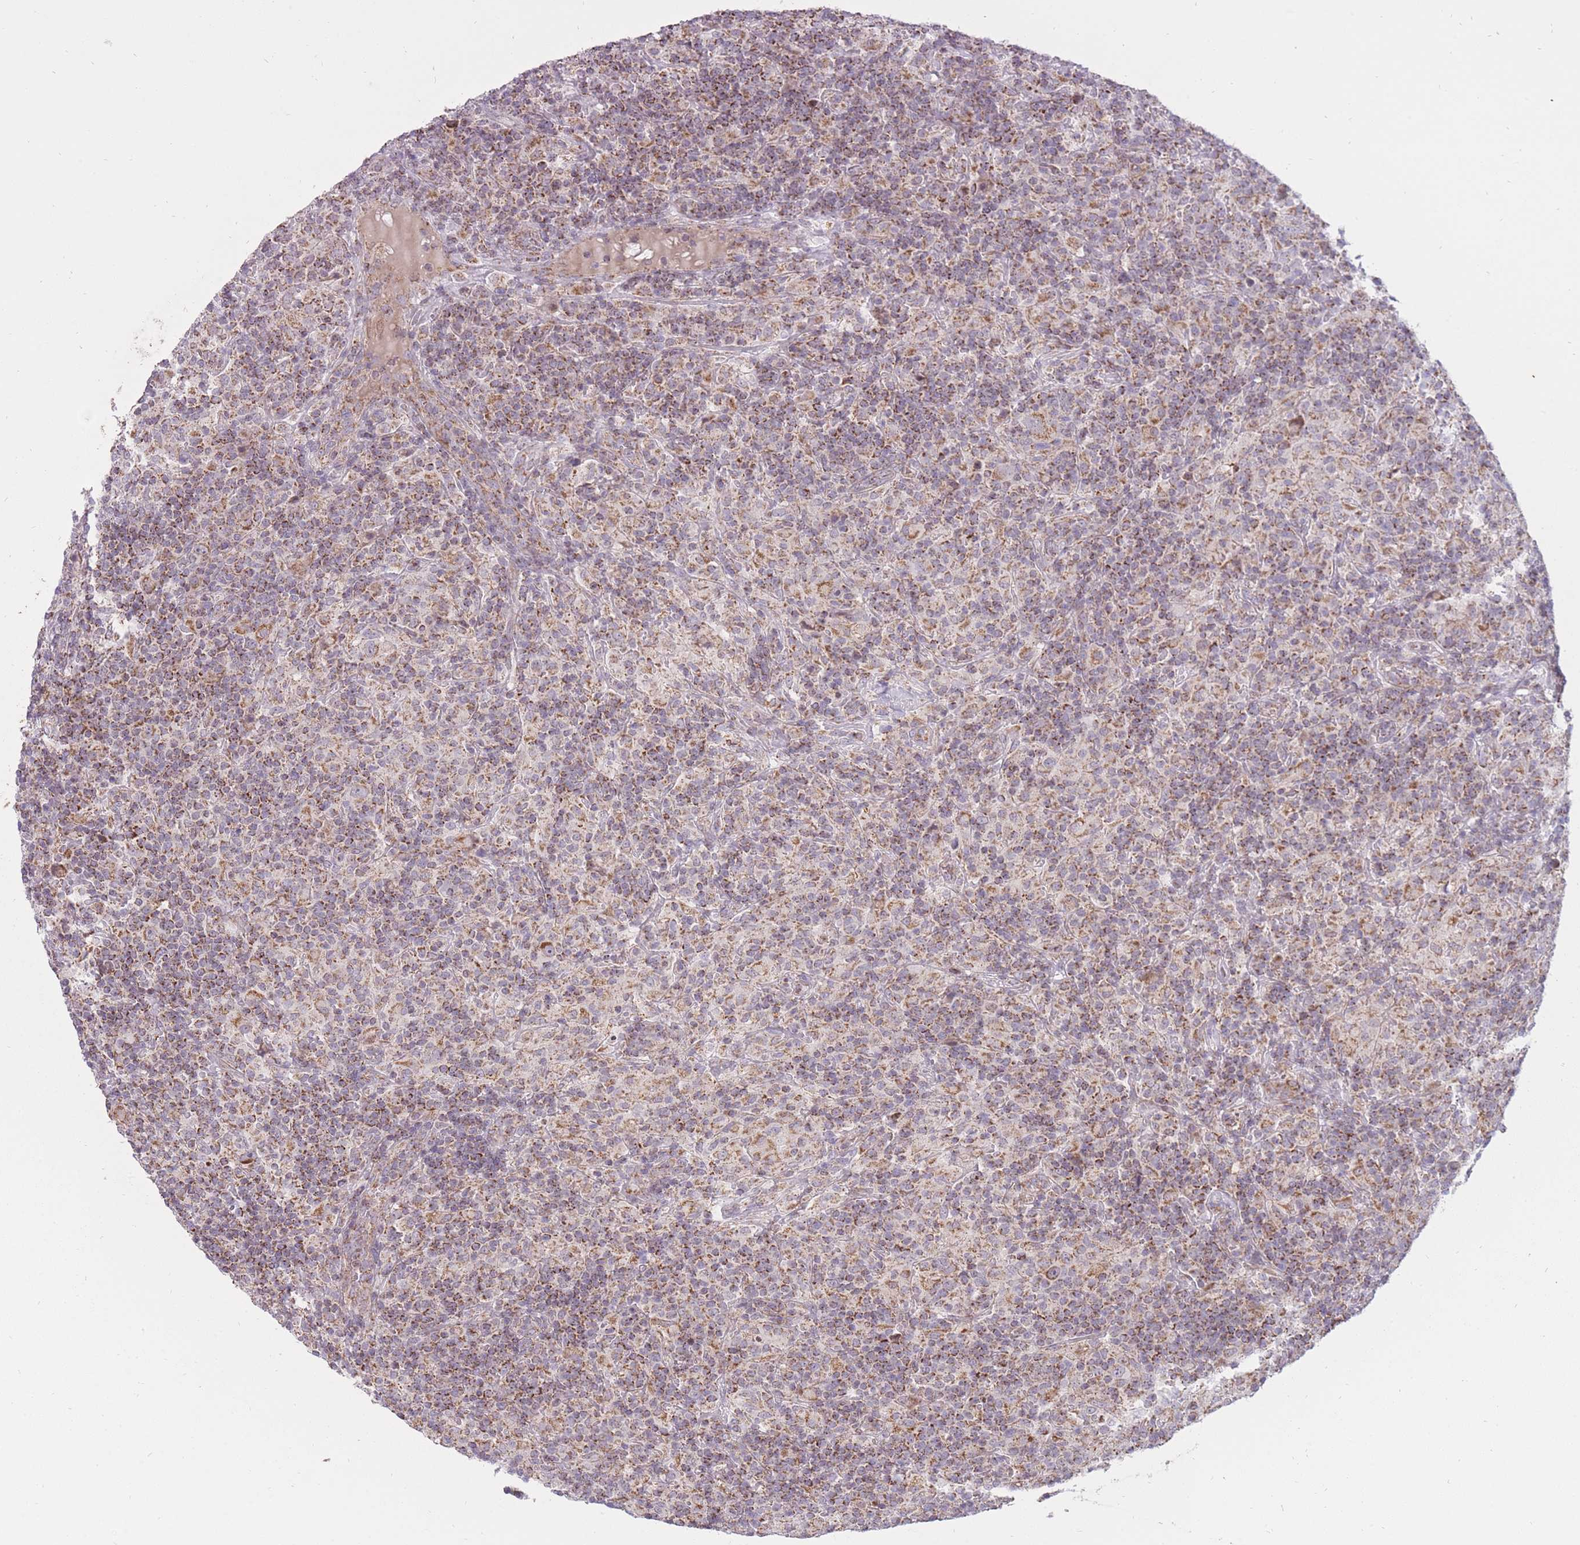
{"staining": {"intensity": "moderate", "quantity": "25%-75%", "location": "cytoplasmic/membranous"}, "tissue": "lymphoma", "cell_type": "Tumor cells", "image_type": "cancer", "snomed": [{"axis": "morphology", "description": "Hodgkin's disease, NOS"}, {"axis": "topography", "description": "Lymph node"}], "caption": "Protein expression analysis of human Hodgkin's disease reveals moderate cytoplasmic/membranous positivity in approximately 25%-75% of tumor cells. (Brightfield microscopy of DAB IHC at high magnification).", "gene": "LIN7C", "patient": {"sex": "male", "age": 70}}